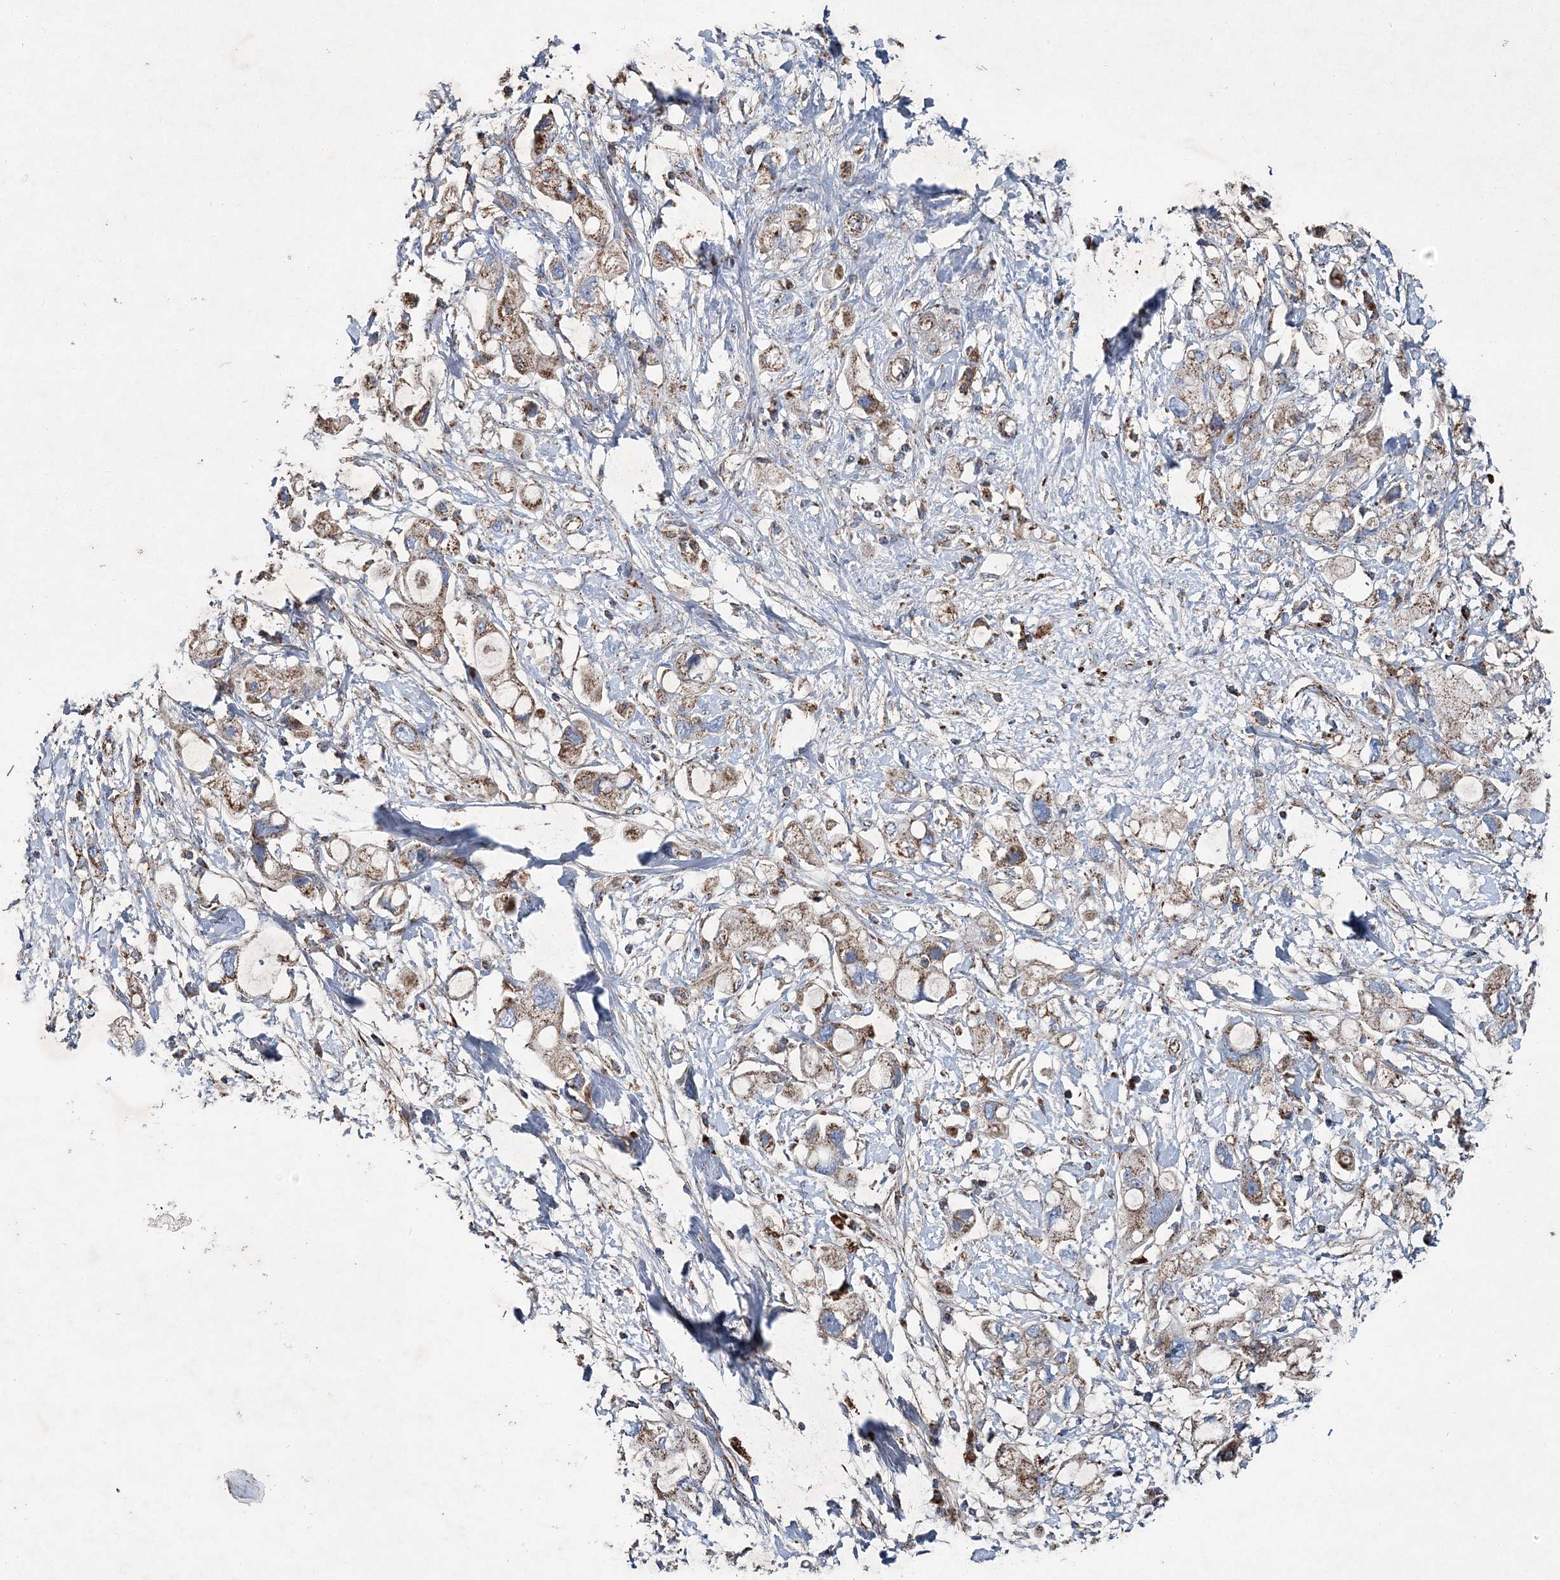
{"staining": {"intensity": "moderate", "quantity": ">75%", "location": "cytoplasmic/membranous"}, "tissue": "pancreatic cancer", "cell_type": "Tumor cells", "image_type": "cancer", "snomed": [{"axis": "morphology", "description": "Adenocarcinoma, NOS"}, {"axis": "topography", "description": "Pancreas"}], "caption": "An immunohistochemistry (IHC) histopathology image of neoplastic tissue is shown. Protein staining in brown shows moderate cytoplasmic/membranous positivity in adenocarcinoma (pancreatic) within tumor cells. (Stains: DAB (3,3'-diaminobenzidine) in brown, nuclei in blue, Microscopy: brightfield microscopy at high magnification).", "gene": "SPAG16", "patient": {"sex": "female", "age": 56}}